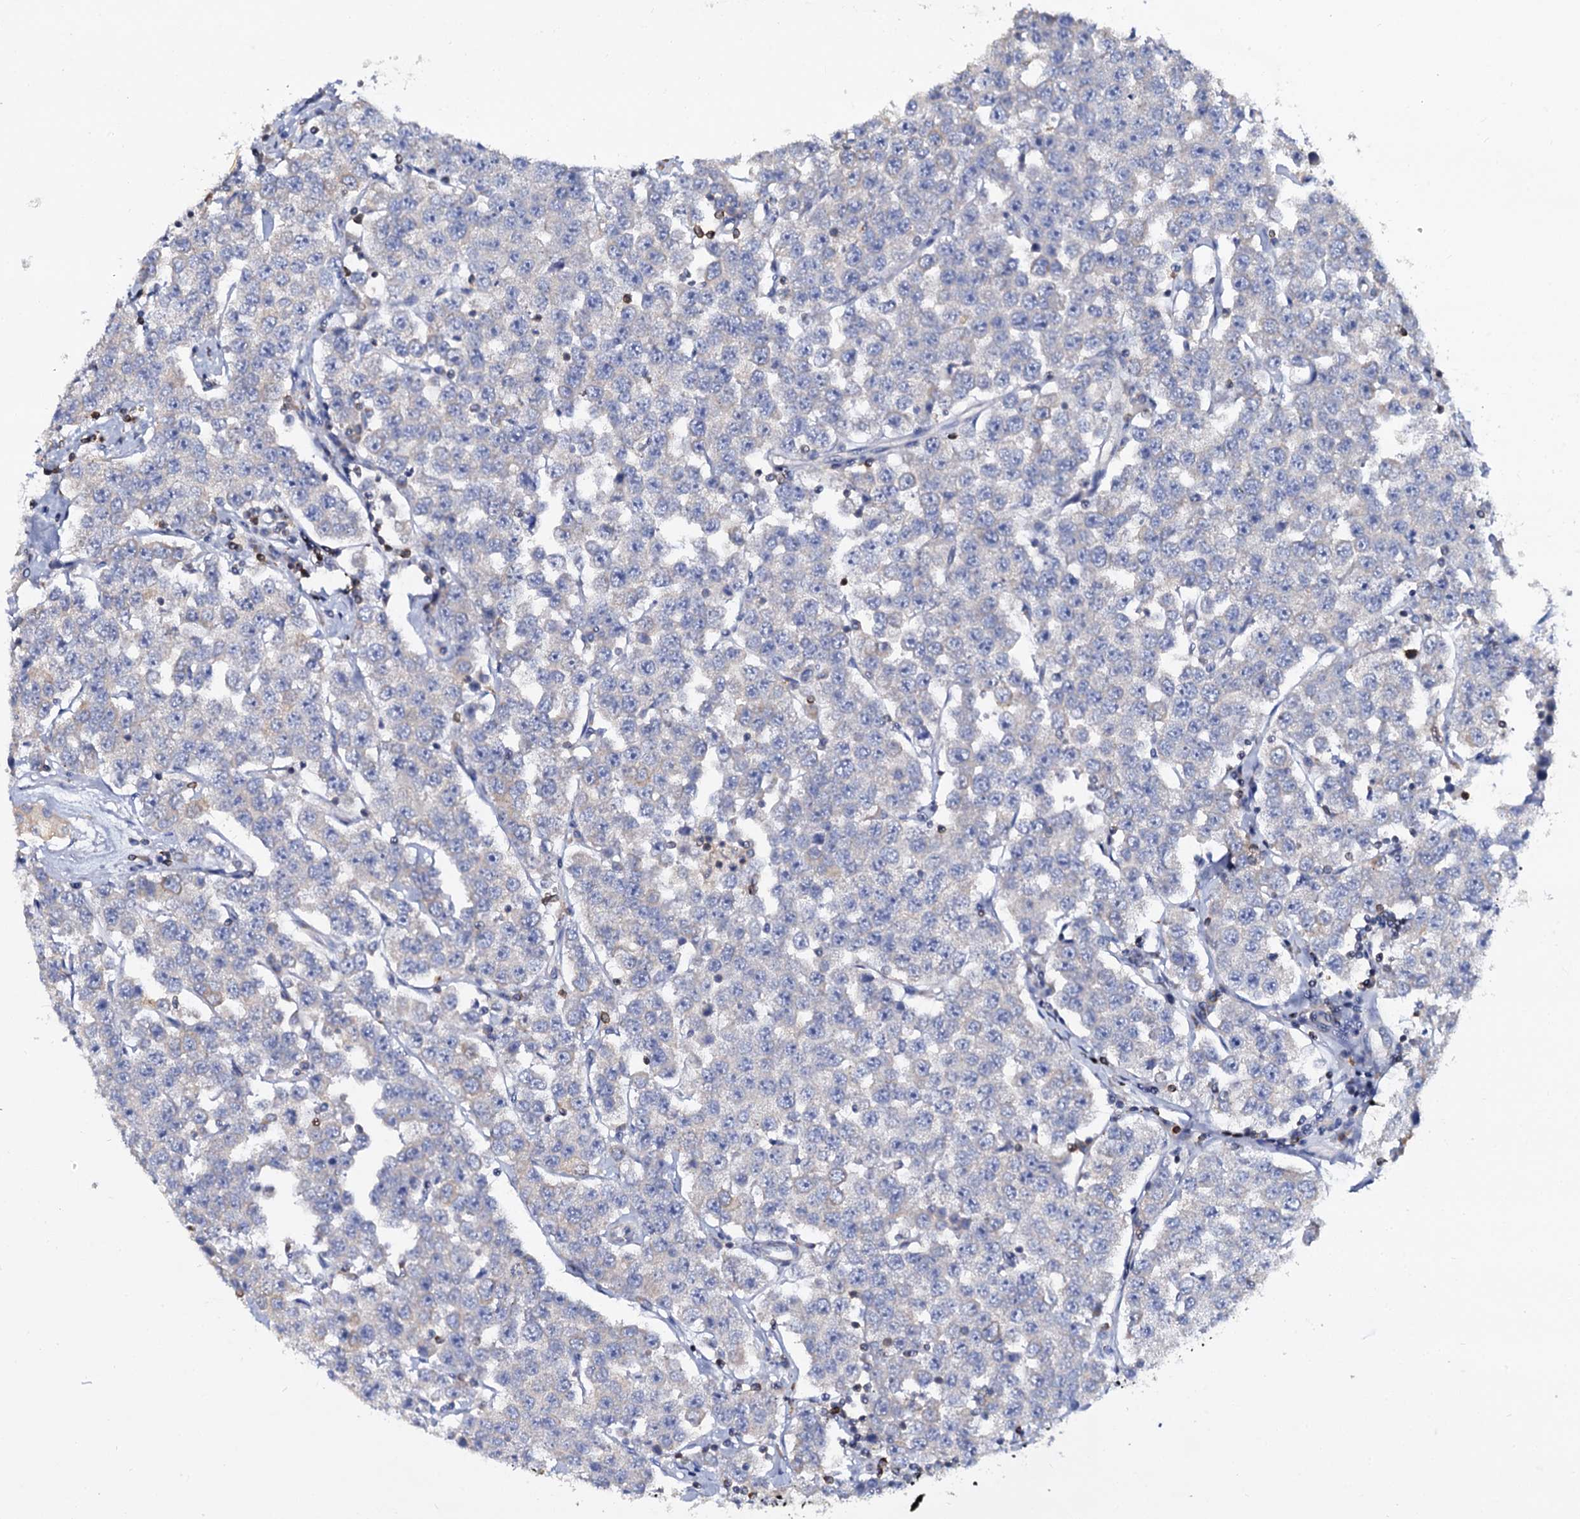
{"staining": {"intensity": "negative", "quantity": "none", "location": "none"}, "tissue": "testis cancer", "cell_type": "Tumor cells", "image_type": "cancer", "snomed": [{"axis": "morphology", "description": "Seminoma, NOS"}, {"axis": "topography", "description": "Testis"}], "caption": "Tumor cells show no significant expression in testis cancer (seminoma).", "gene": "ANKRD13A", "patient": {"sex": "male", "age": 28}}